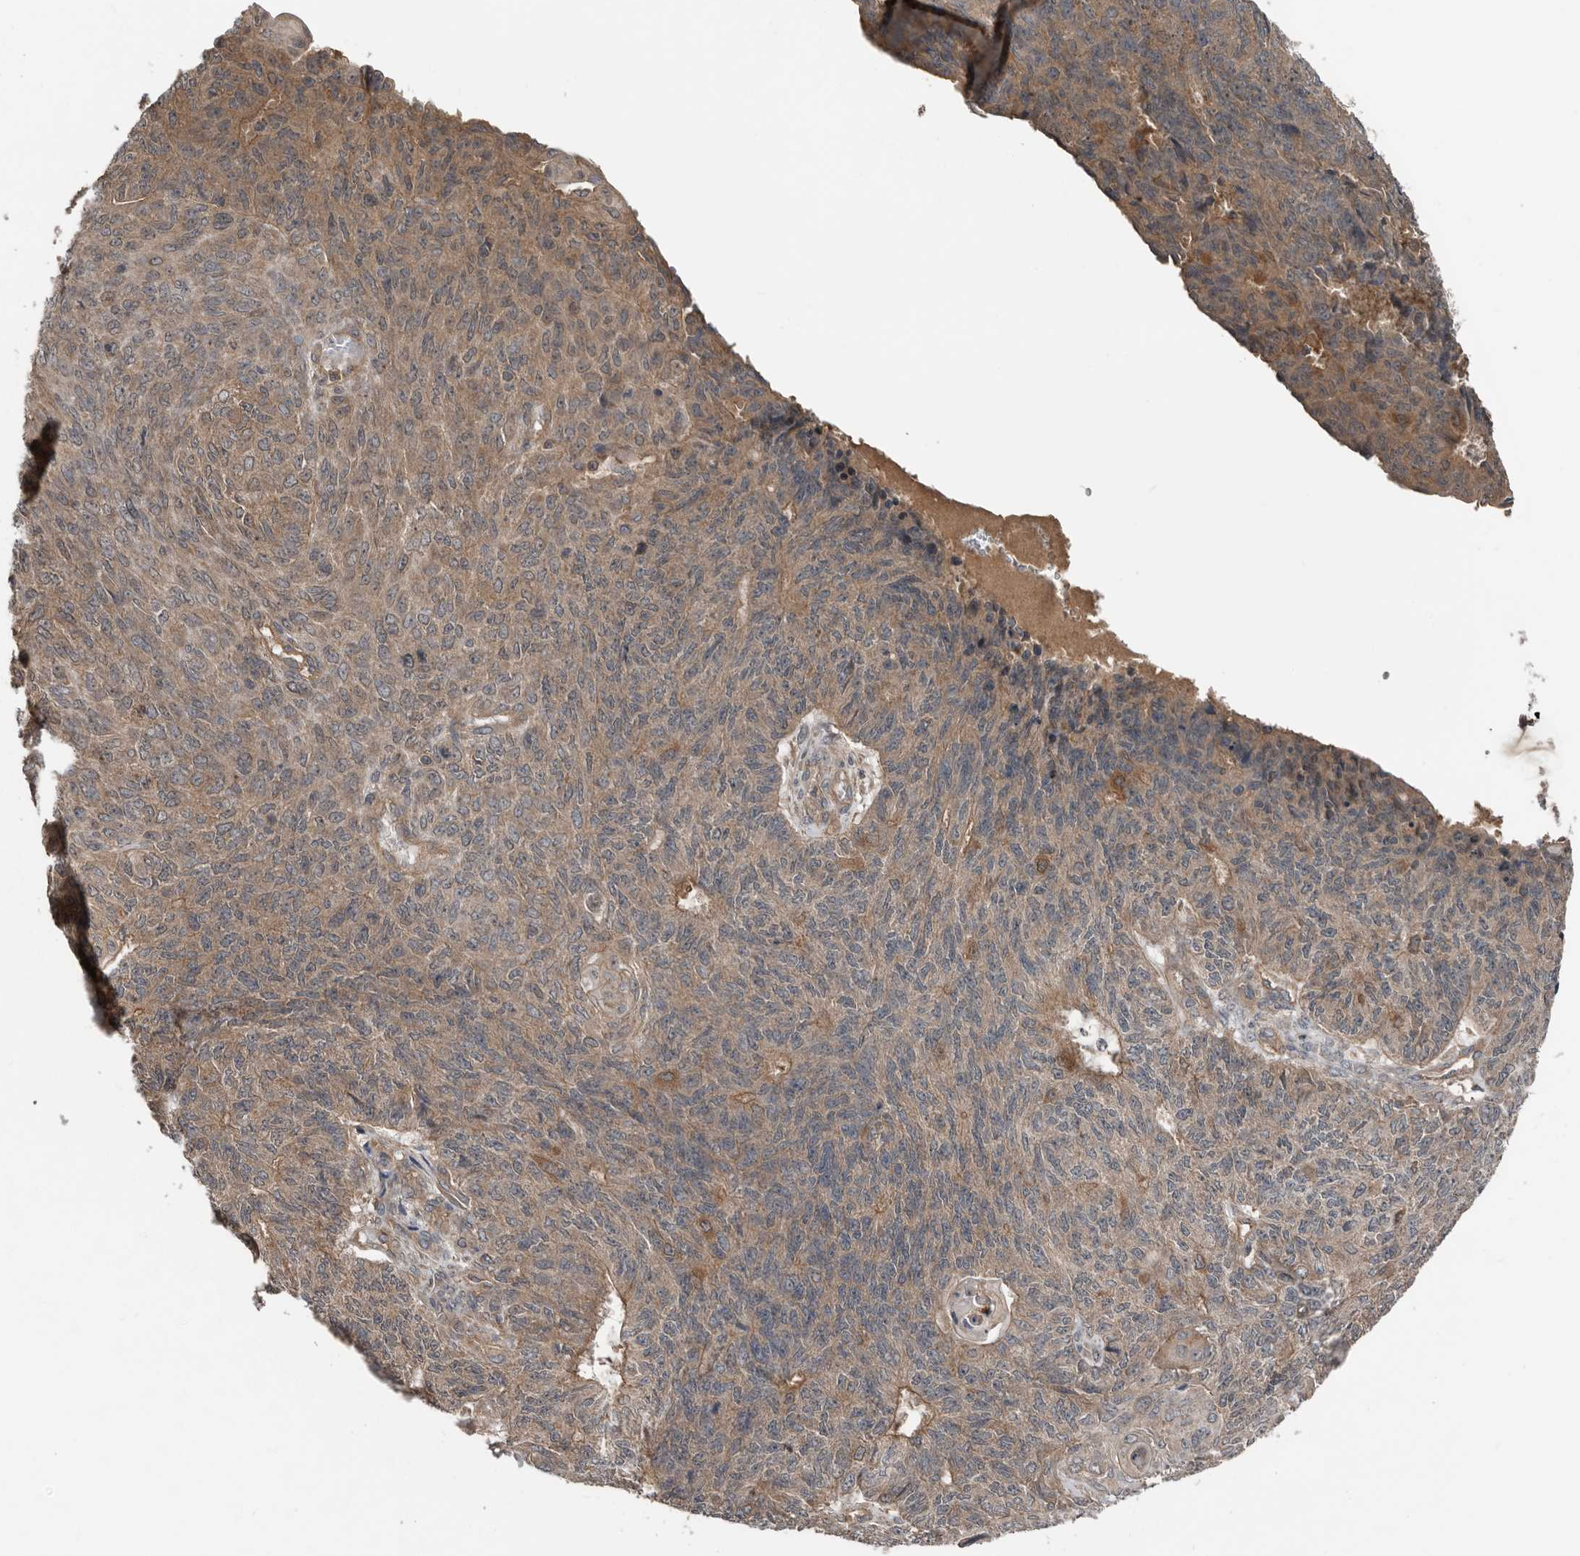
{"staining": {"intensity": "weak", "quantity": "25%-75%", "location": "cytoplasmic/membranous"}, "tissue": "endometrial cancer", "cell_type": "Tumor cells", "image_type": "cancer", "snomed": [{"axis": "morphology", "description": "Adenocarcinoma, NOS"}, {"axis": "topography", "description": "Endometrium"}], "caption": "IHC micrograph of human endometrial adenocarcinoma stained for a protein (brown), which exhibits low levels of weak cytoplasmic/membranous positivity in about 25%-75% of tumor cells.", "gene": "DNAJB4", "patient": {"sex": "female", "age": 32}}